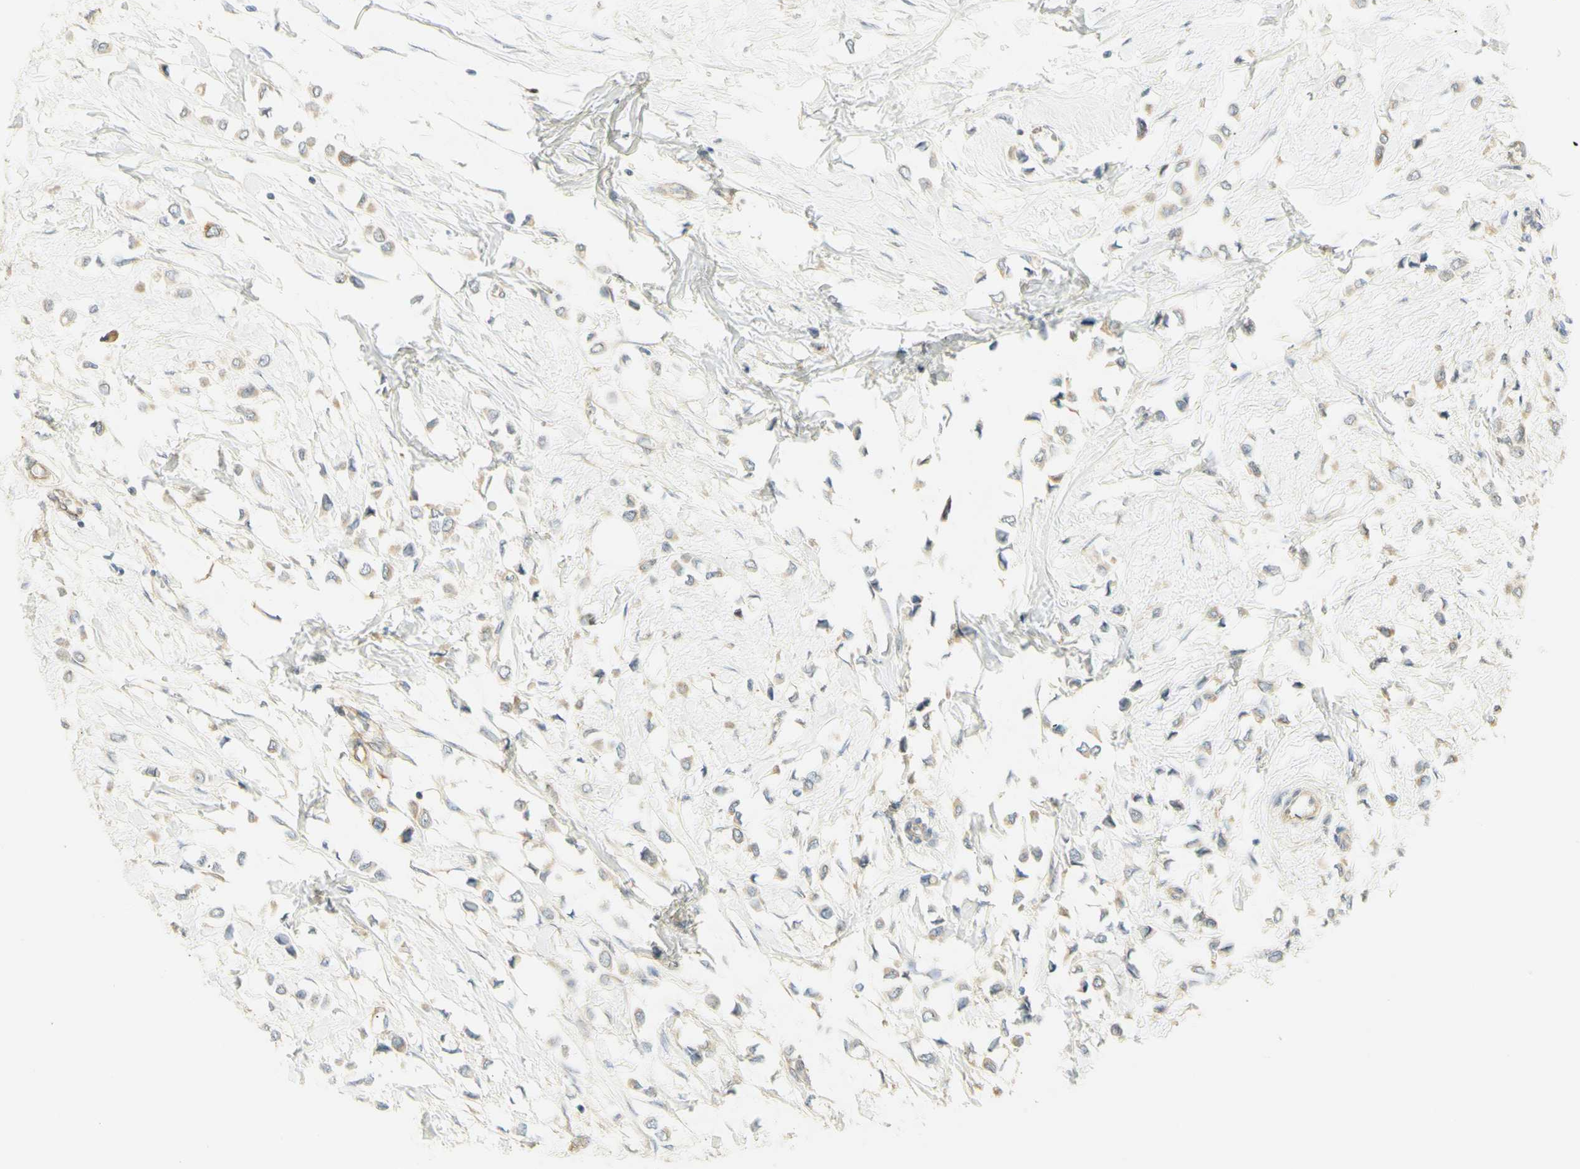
{"staining": {"intensity": "weak", "quantity": "25%-75%", "location": "cytoplasmic/membranous"}, "tissue": "breast cancer", "cell_type": "Tumor cells", "image_type": "cancer", "snomed": [{"axis": "morphology", "description": "Lobular carcinoma"}, {"axis": "topography", "description": "Breast"}], "caption": "Protein analysis of breast cancer tissue shows weak cytoplasmic/membranous positivity in about 25%-75% of tumor cells.", "gene": "KIF11", "patient": {"sex": "female", "age": 51}}